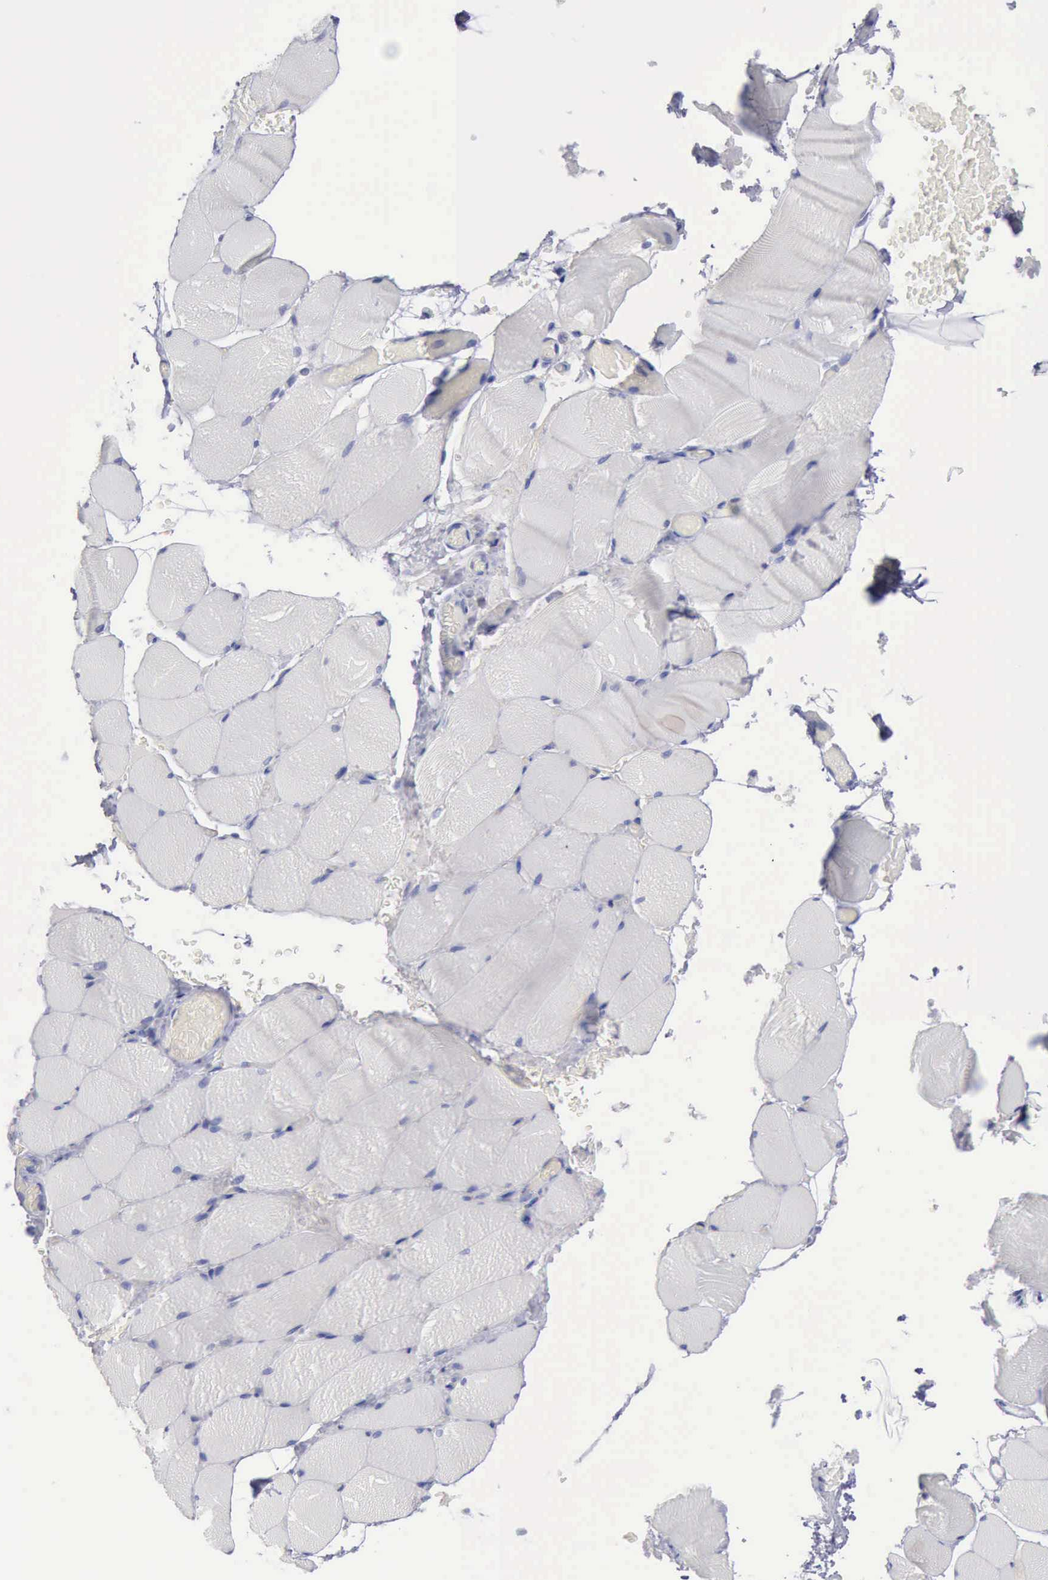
{"staining": {"intensity": "negative", "quantity": "none", "location": "none"}, "tissue": "skeletal muscle", "cell_type": "Myocytes", "image_type": "normal", "snomed": [{"axis": "morphology", "description": "Normal tissue, NOS"}, {"axis": "topography", "description": "Skeletal muscle"}, {"axis": "topography", "description": "Soft tissue"}], "caption": "DAB immunohistochemical staining of benign human skeletal muscle reveals no significant expression in myocytes.", "gene": "SATB2", "patient": {"sex": "female", "age": 58}}